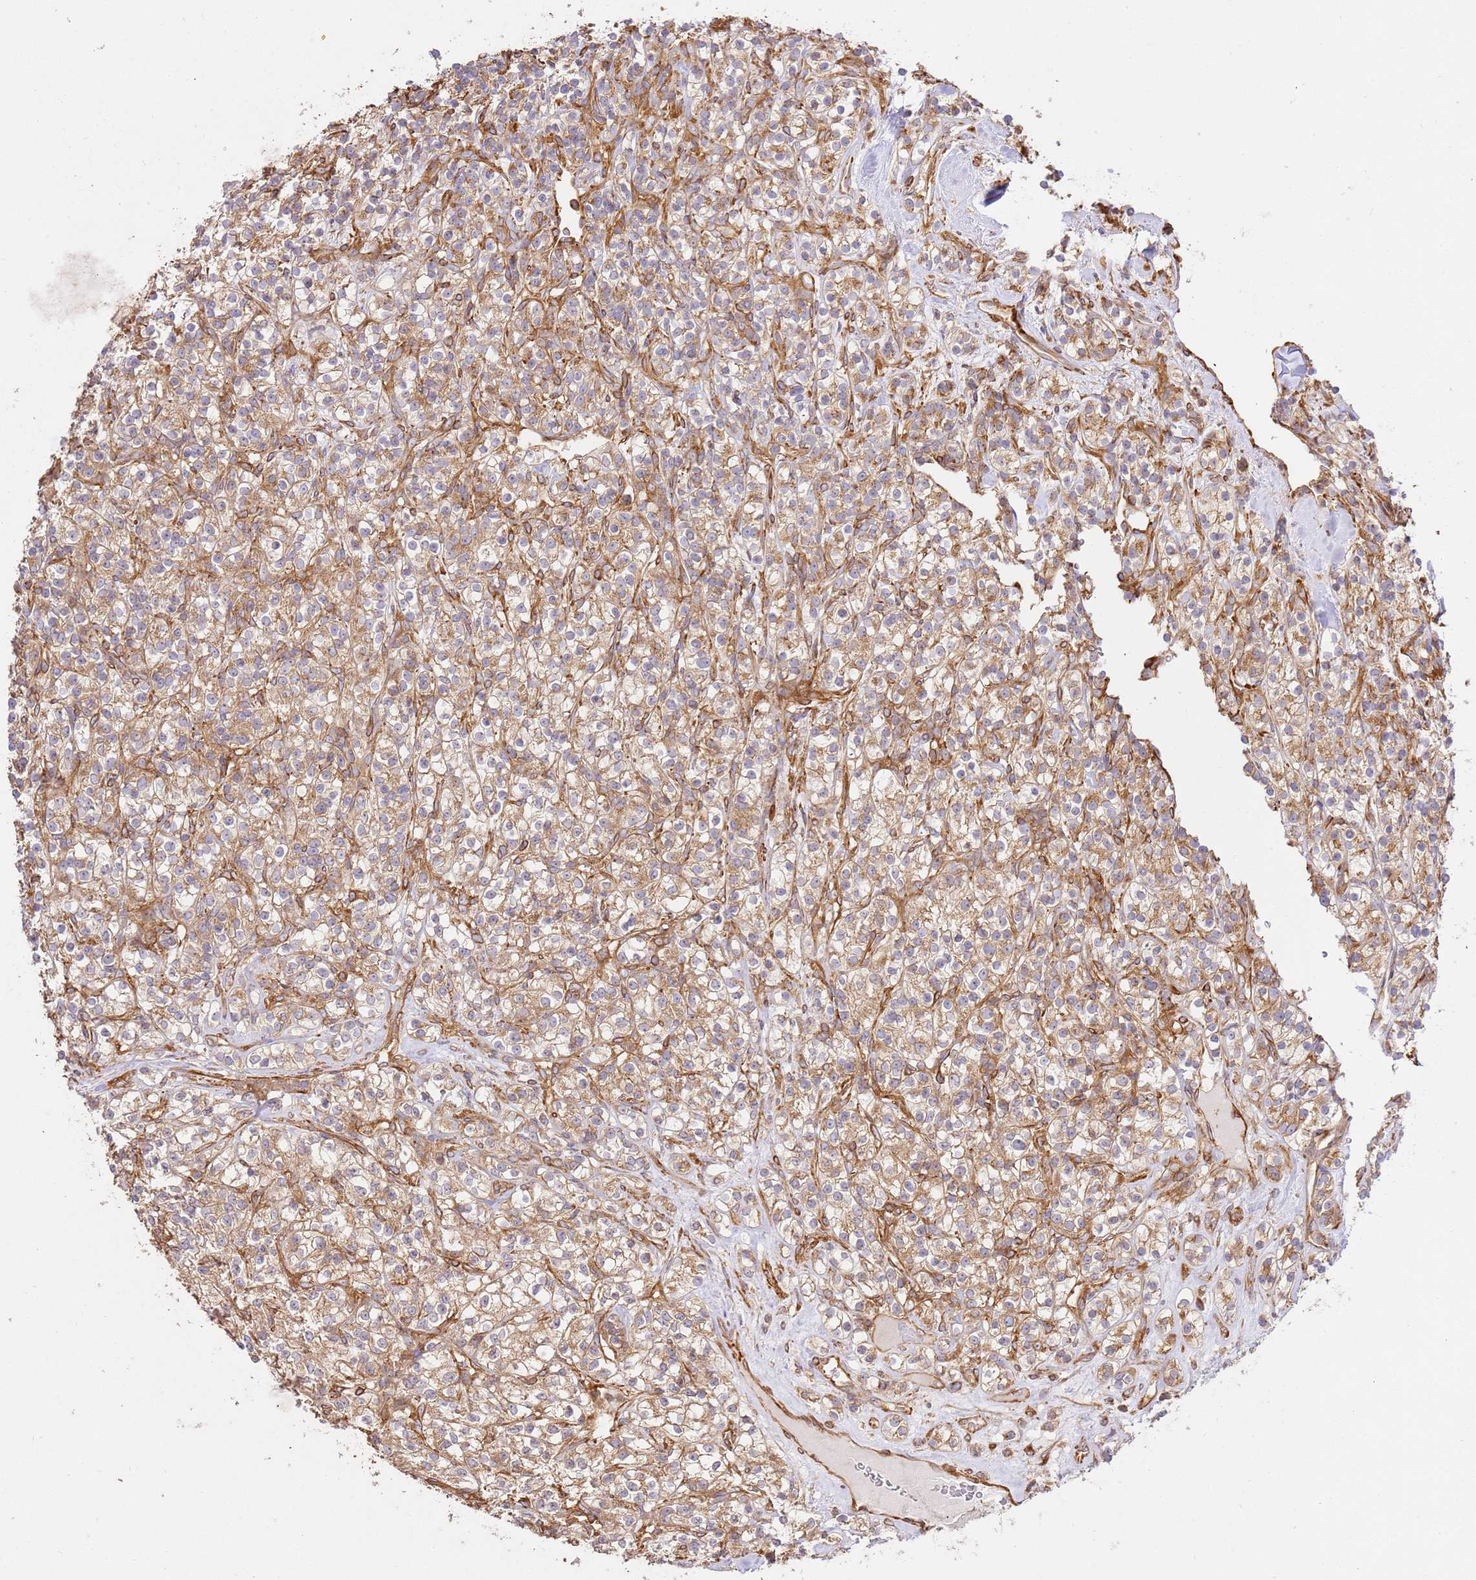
{"staining": {"intensity": "moderate", "quantity": ">75%", "location": "cytoplasmic/membranous"}, "tissue": "renal cancer", "cell_type": "Tumor cells", "image_type": "cancer", "snomed": [{"axis": "morphology", "description": "Adenocarcinoma, NOS"}, {"axis": "topography", "description": "Kidney"}], "caption": "There is medium levels of moderate cytoplasmic/membranous expression in tumor cells of adenocarcinoma (renal), as demonstrated by immunohistochemical staining (brown color).", "gene": "ZBTB39", "patient": {"sex": "male", "age": 77}}